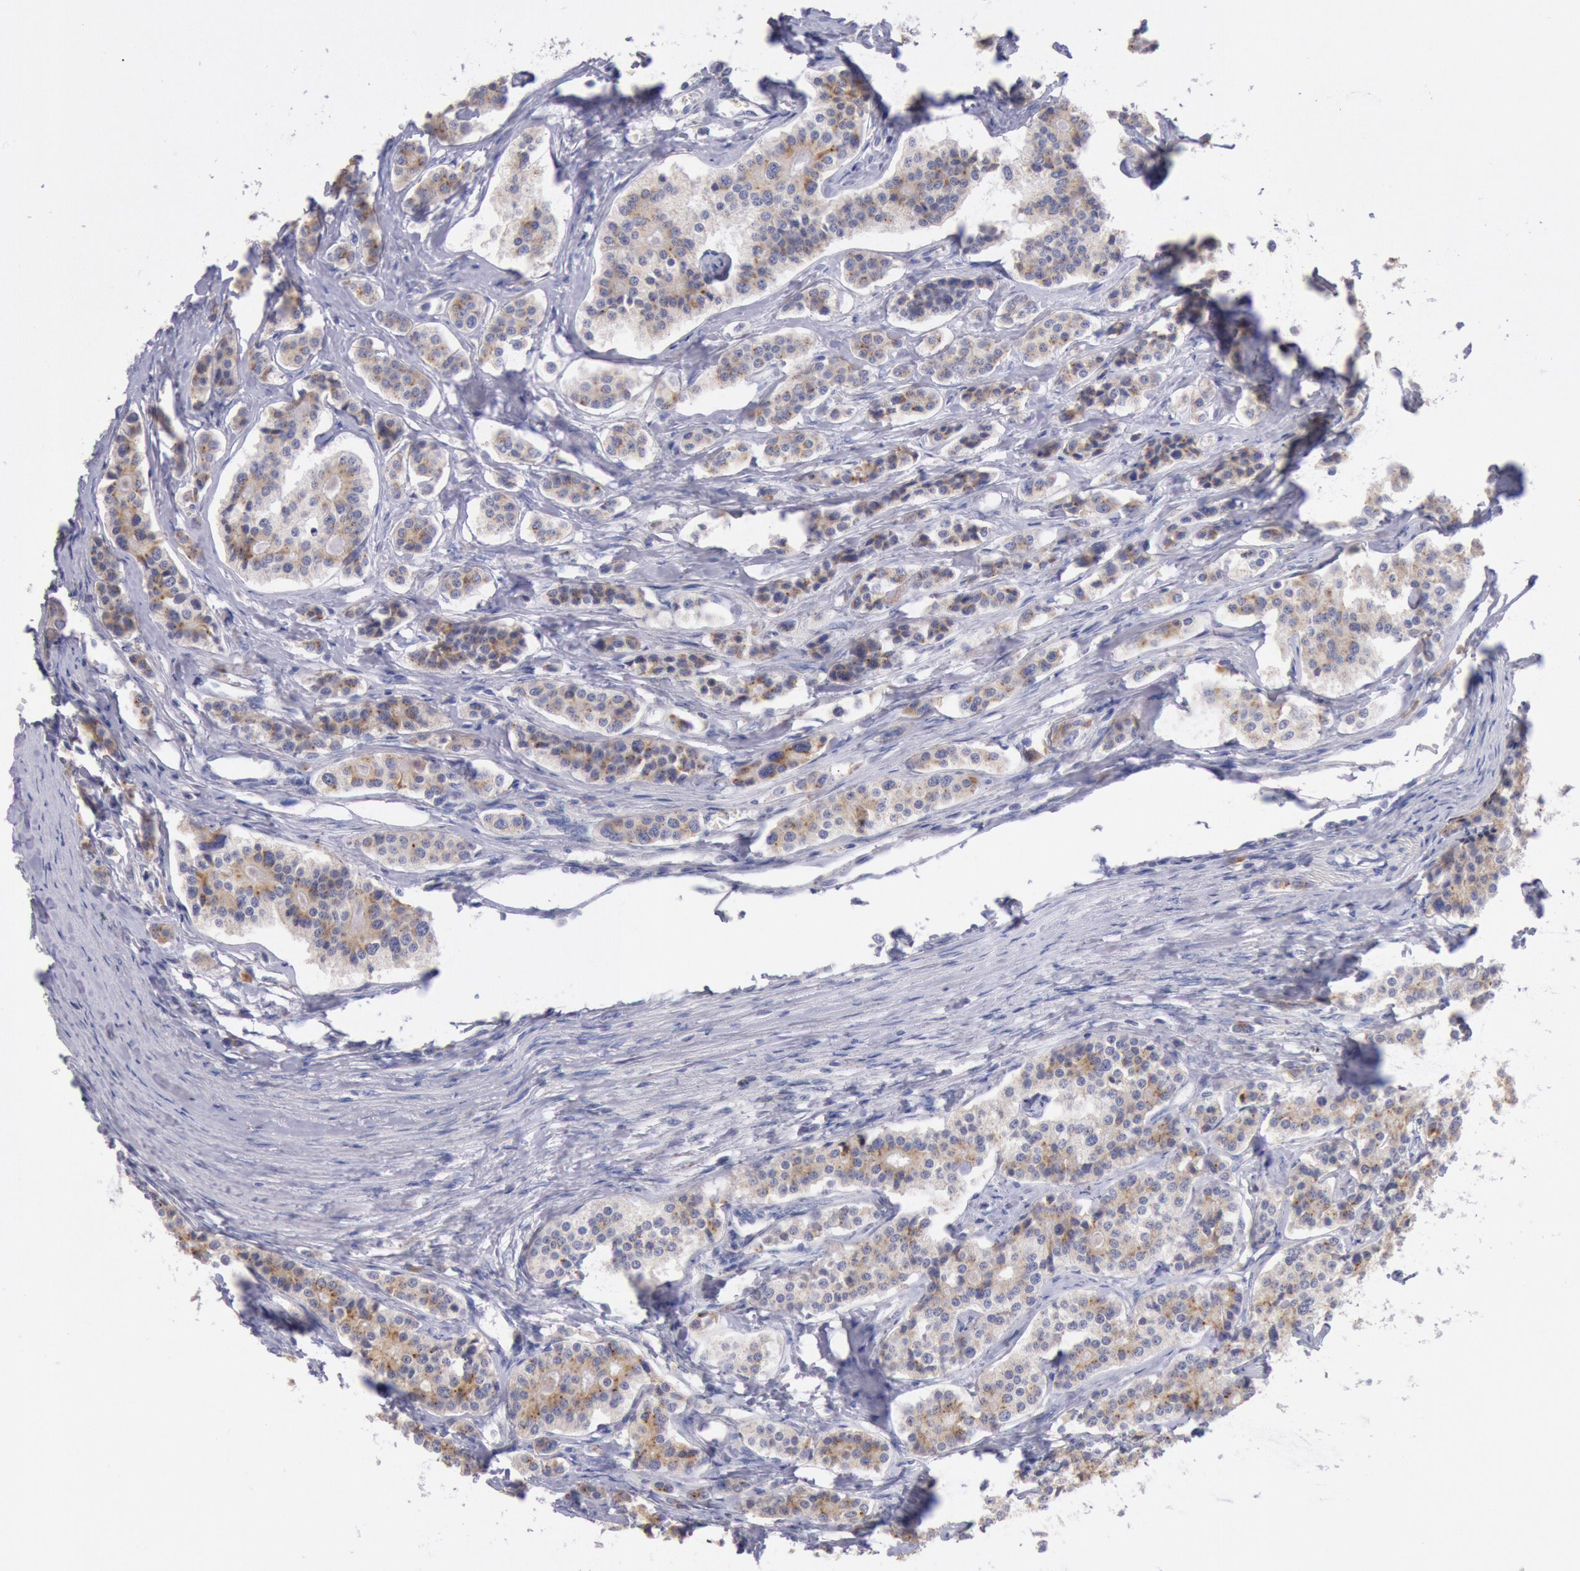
{"staining": {"intensity": "weak", "quantity": ">75%", "location": "cytoplasmic/membranous"}, "tissue": "carcinoid", "cell_type": "Tumor cells", "image_type": "cancer", "snomed": [{"axis": "morphology", "description": "Carcinoid, malignant, NOS"}, {"axis": "topography", "description": "Small intestine"}], "caption": "Protein staining of malignant carcinoid tissue exhibits weak cytoplasmic/membranous expression in approximately >75% of tumor cells.", "gene": "GAL3ST1", "patient": {"sex": "male", "age": 63}}